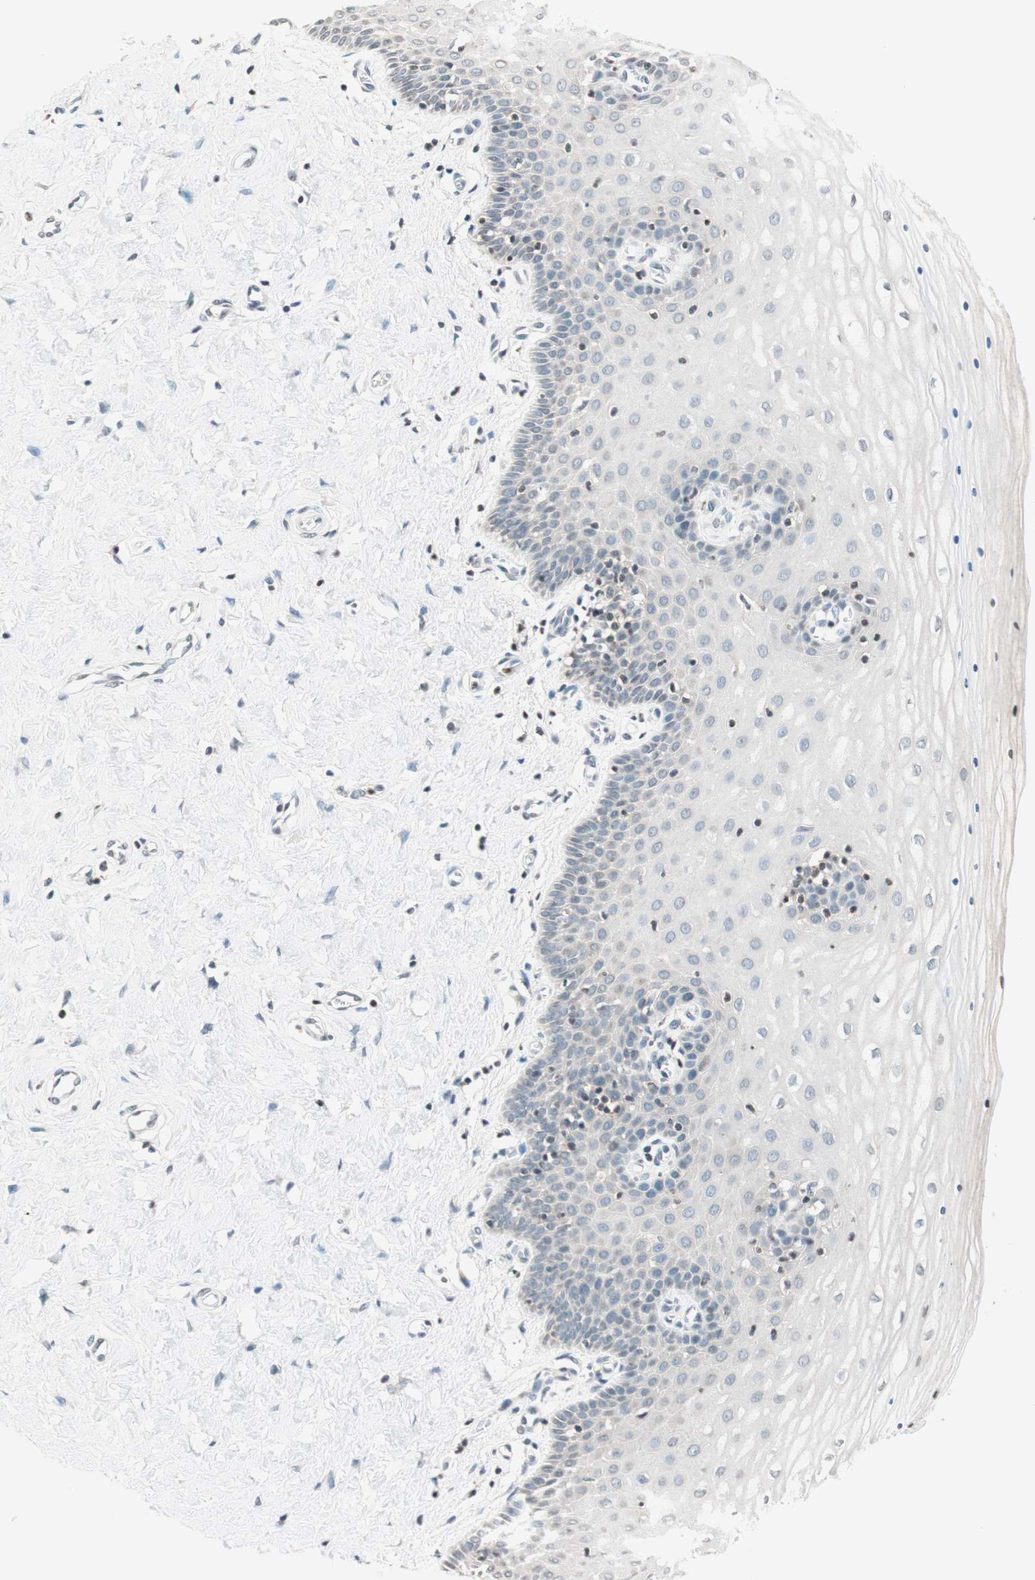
{"staining": {"intensity": "negative", "quantity": "none", "location": "none"}, "tissue": "cervix", "cell_type": "Glandular cells", "image_type": "normal", "snomed": [{"axis": "morphology", "description": "Normal tissue, NOS"}, {"axis": "topography", "description": "Cervix"}], "caption": "Glandular cells show no significant expression in unremarkable cervix. (Brightfield microscopy of DAB IHC at high magnification).", "gene": "WIPF1", "patient": {"sex": "female", "age": 55}}